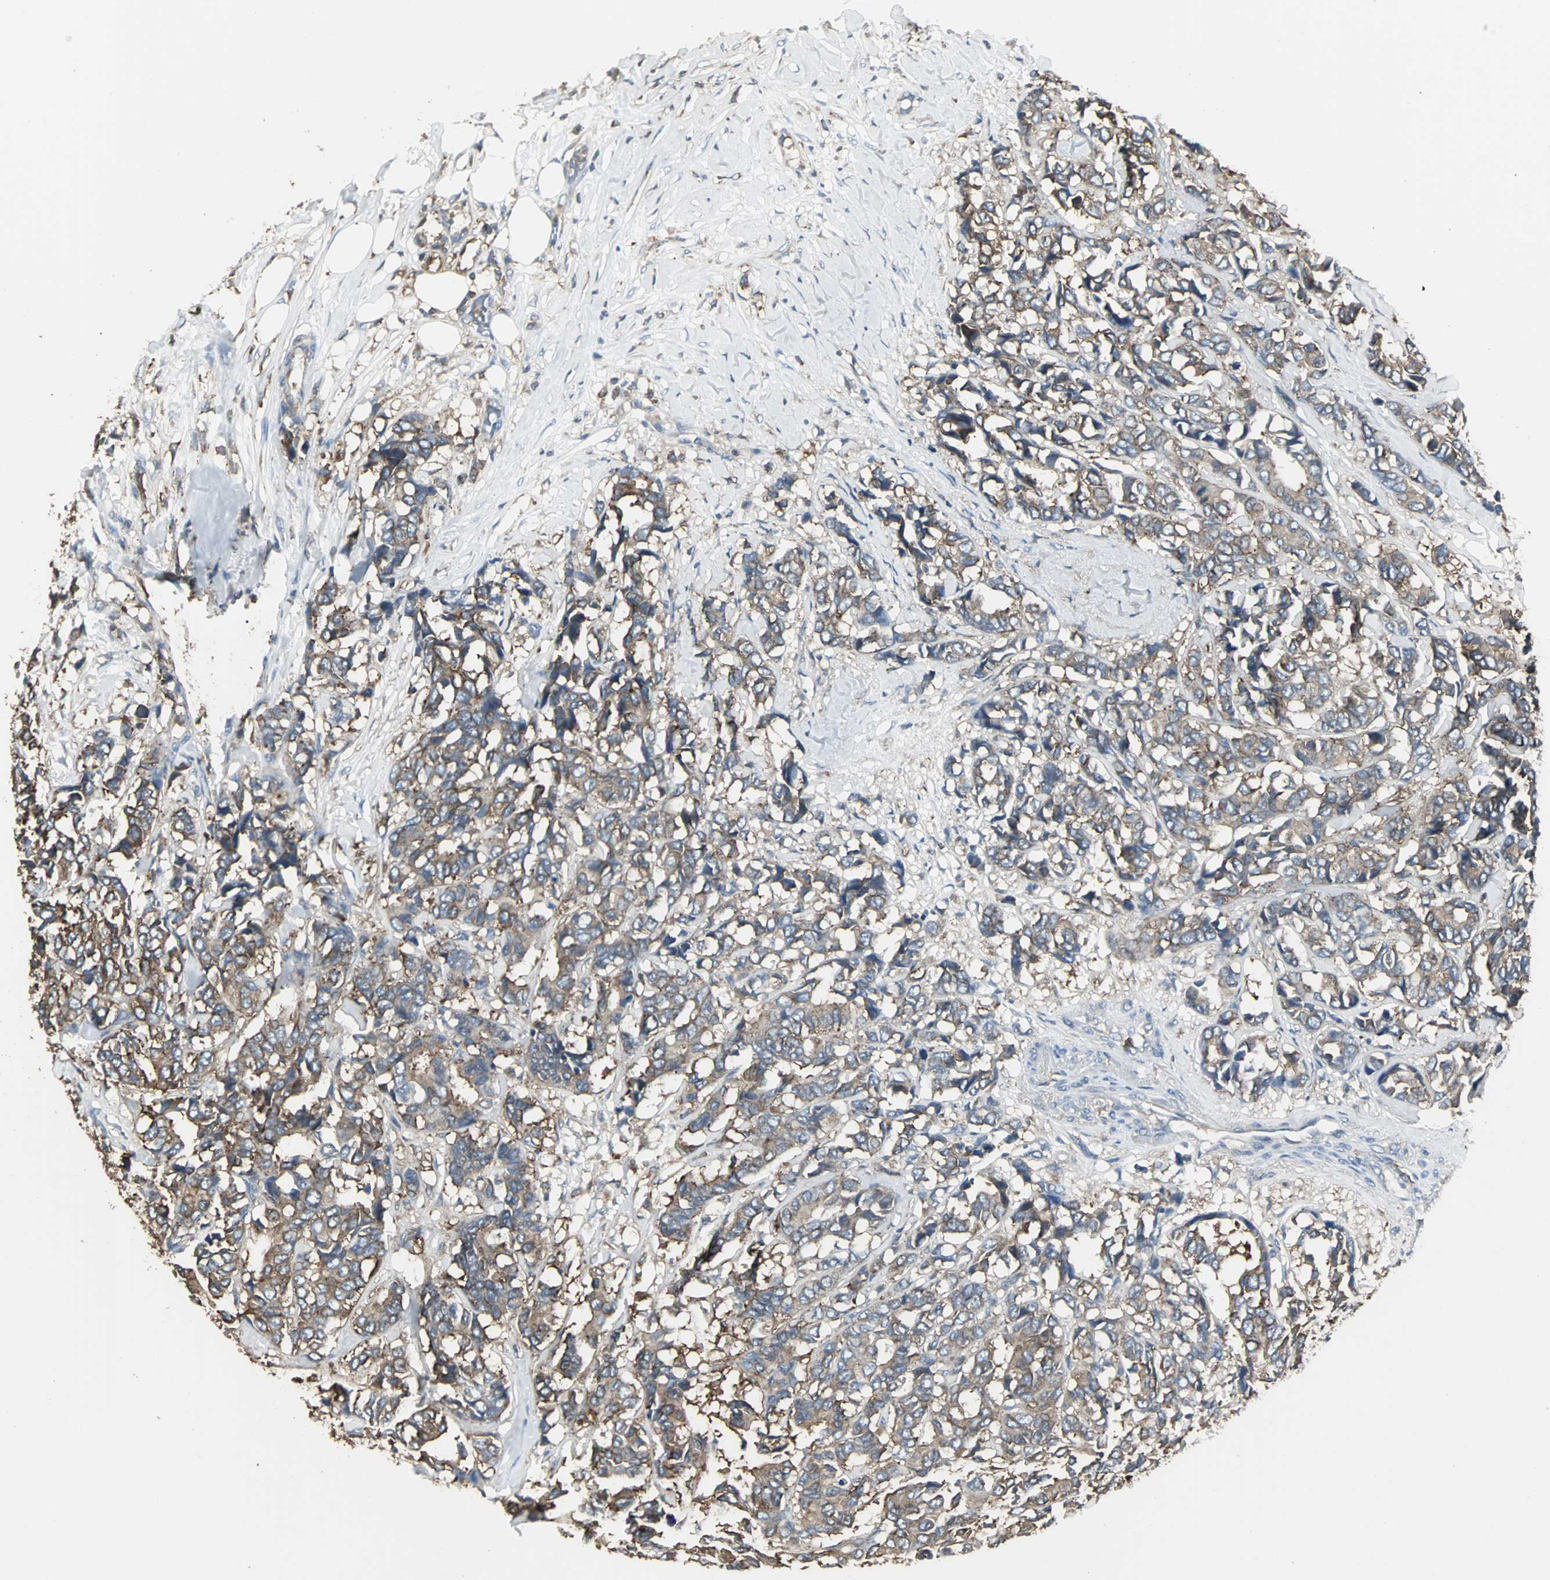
{"staining": {"intensity": "moderate", "quantity": ">75%", "location": "cytoplasmic/membranous"}, "tissue": "breast cancer", "cell_type": "Tumor cells", "image_type": "cancer", "snomed": [{"axis": "morphology", "description": "Duct carcinoma"}, {"axis": "topography", "description": "Breast"}], "caption": "Breast intraductal carcinoma tissue reveals moderate cytoplasmic/membranous expression in approximately >75% of tumor cells The staining is performed using DAB brown chromogen to label protein expression. The nuclei are counter-stained blue using hematoxylin.", "gene": "LRRFIP1", "patient": {"sex": "female", "age": 87}}